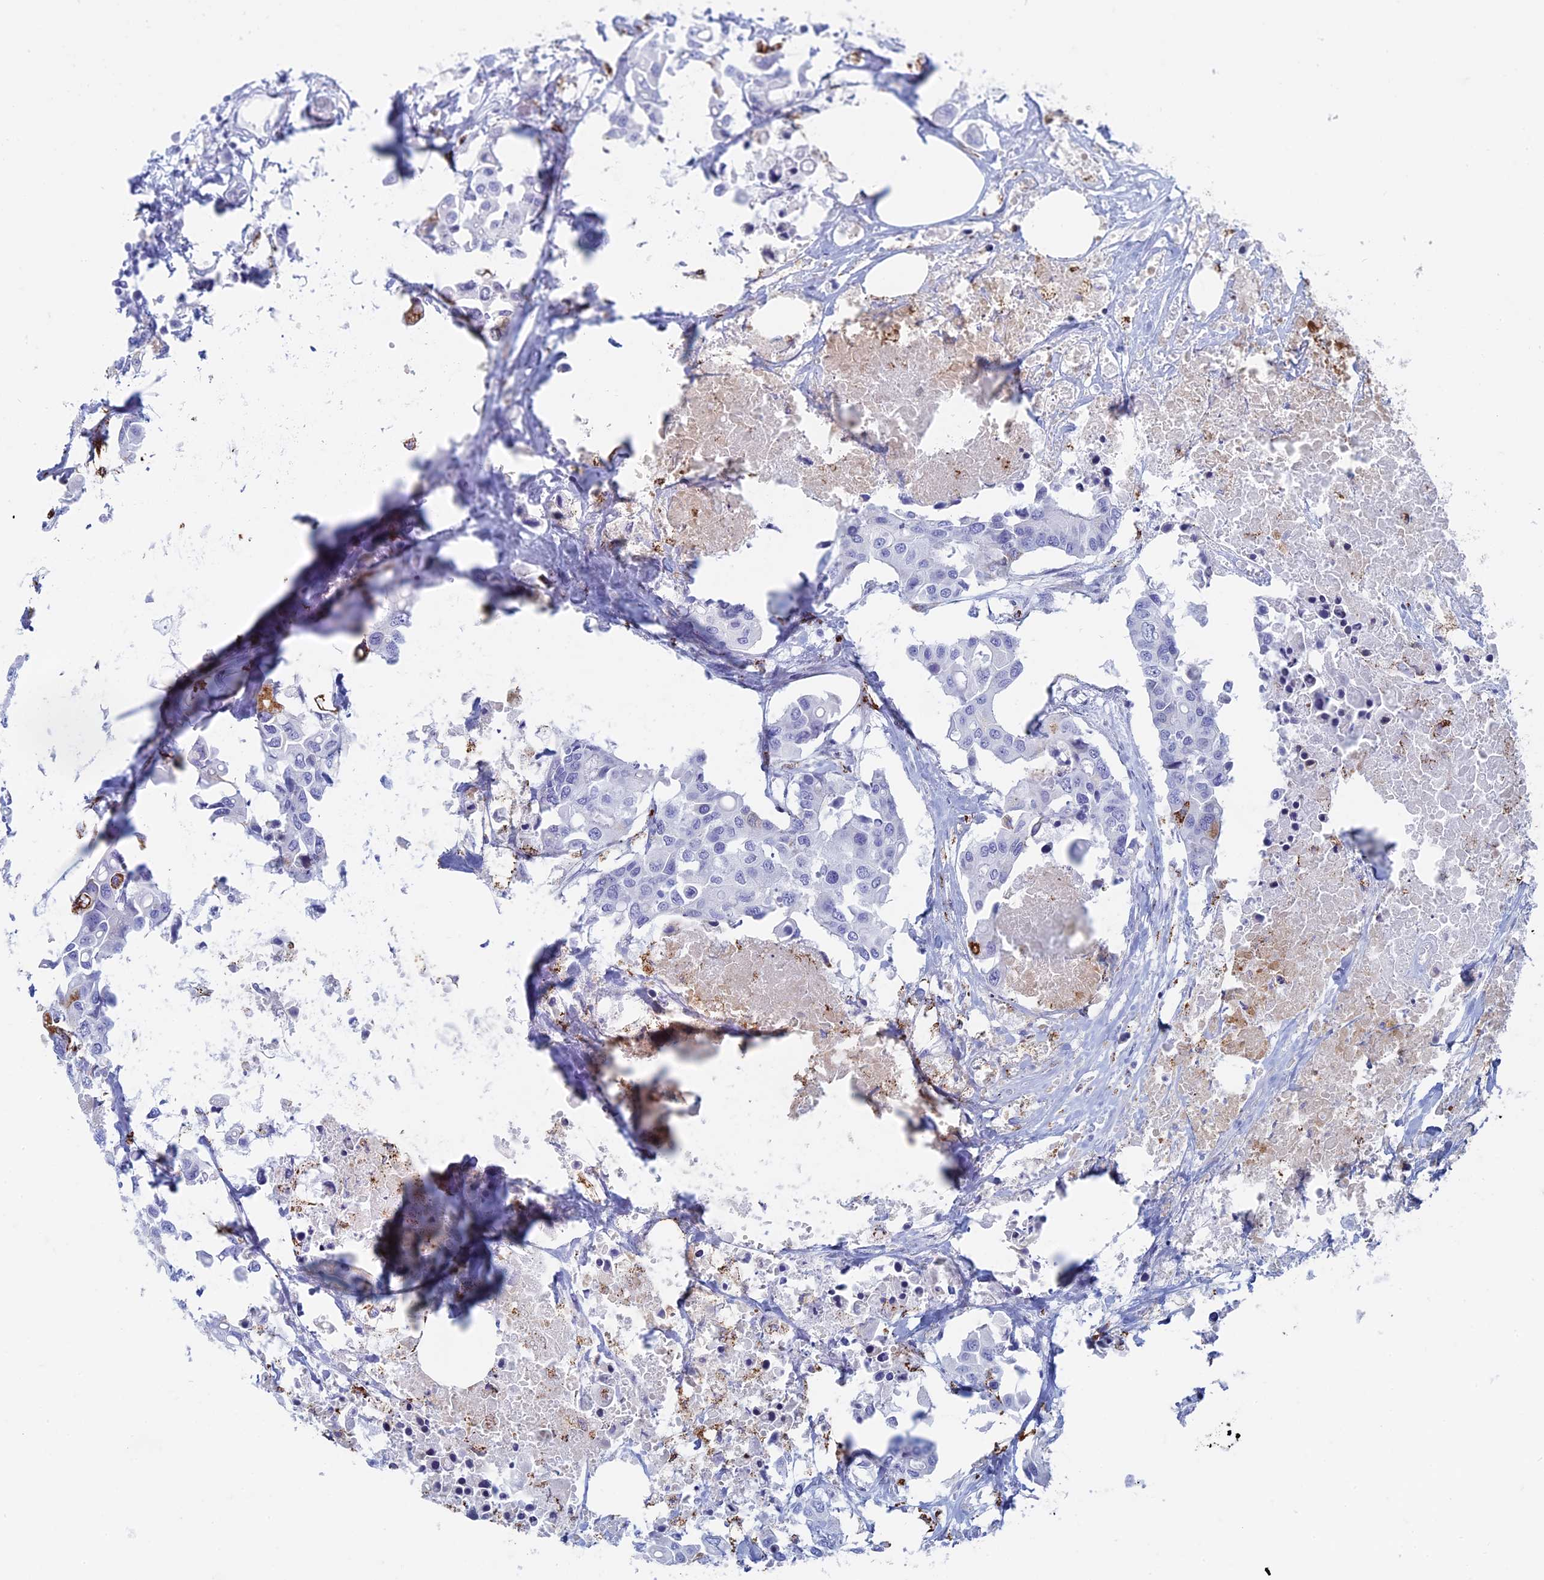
{"staining": {"intensity": "negative", "quantity": "none", "location": "none"}, "tissue": "colorectal cancer", "cell_type": "Tumor cells", "image_type": "cancer", "snomed": [{"axis": "morphology", "description": "Adenocarcinoma, NOS"}, {"axis": "topography", "description": "Colon"}], "caption": "Immunohistochemical staining of human colorectal cancer reveals no significant staining in tumor cells.", "gene": "ALMS1", "patient": {"sex": "male", "age": 77}}